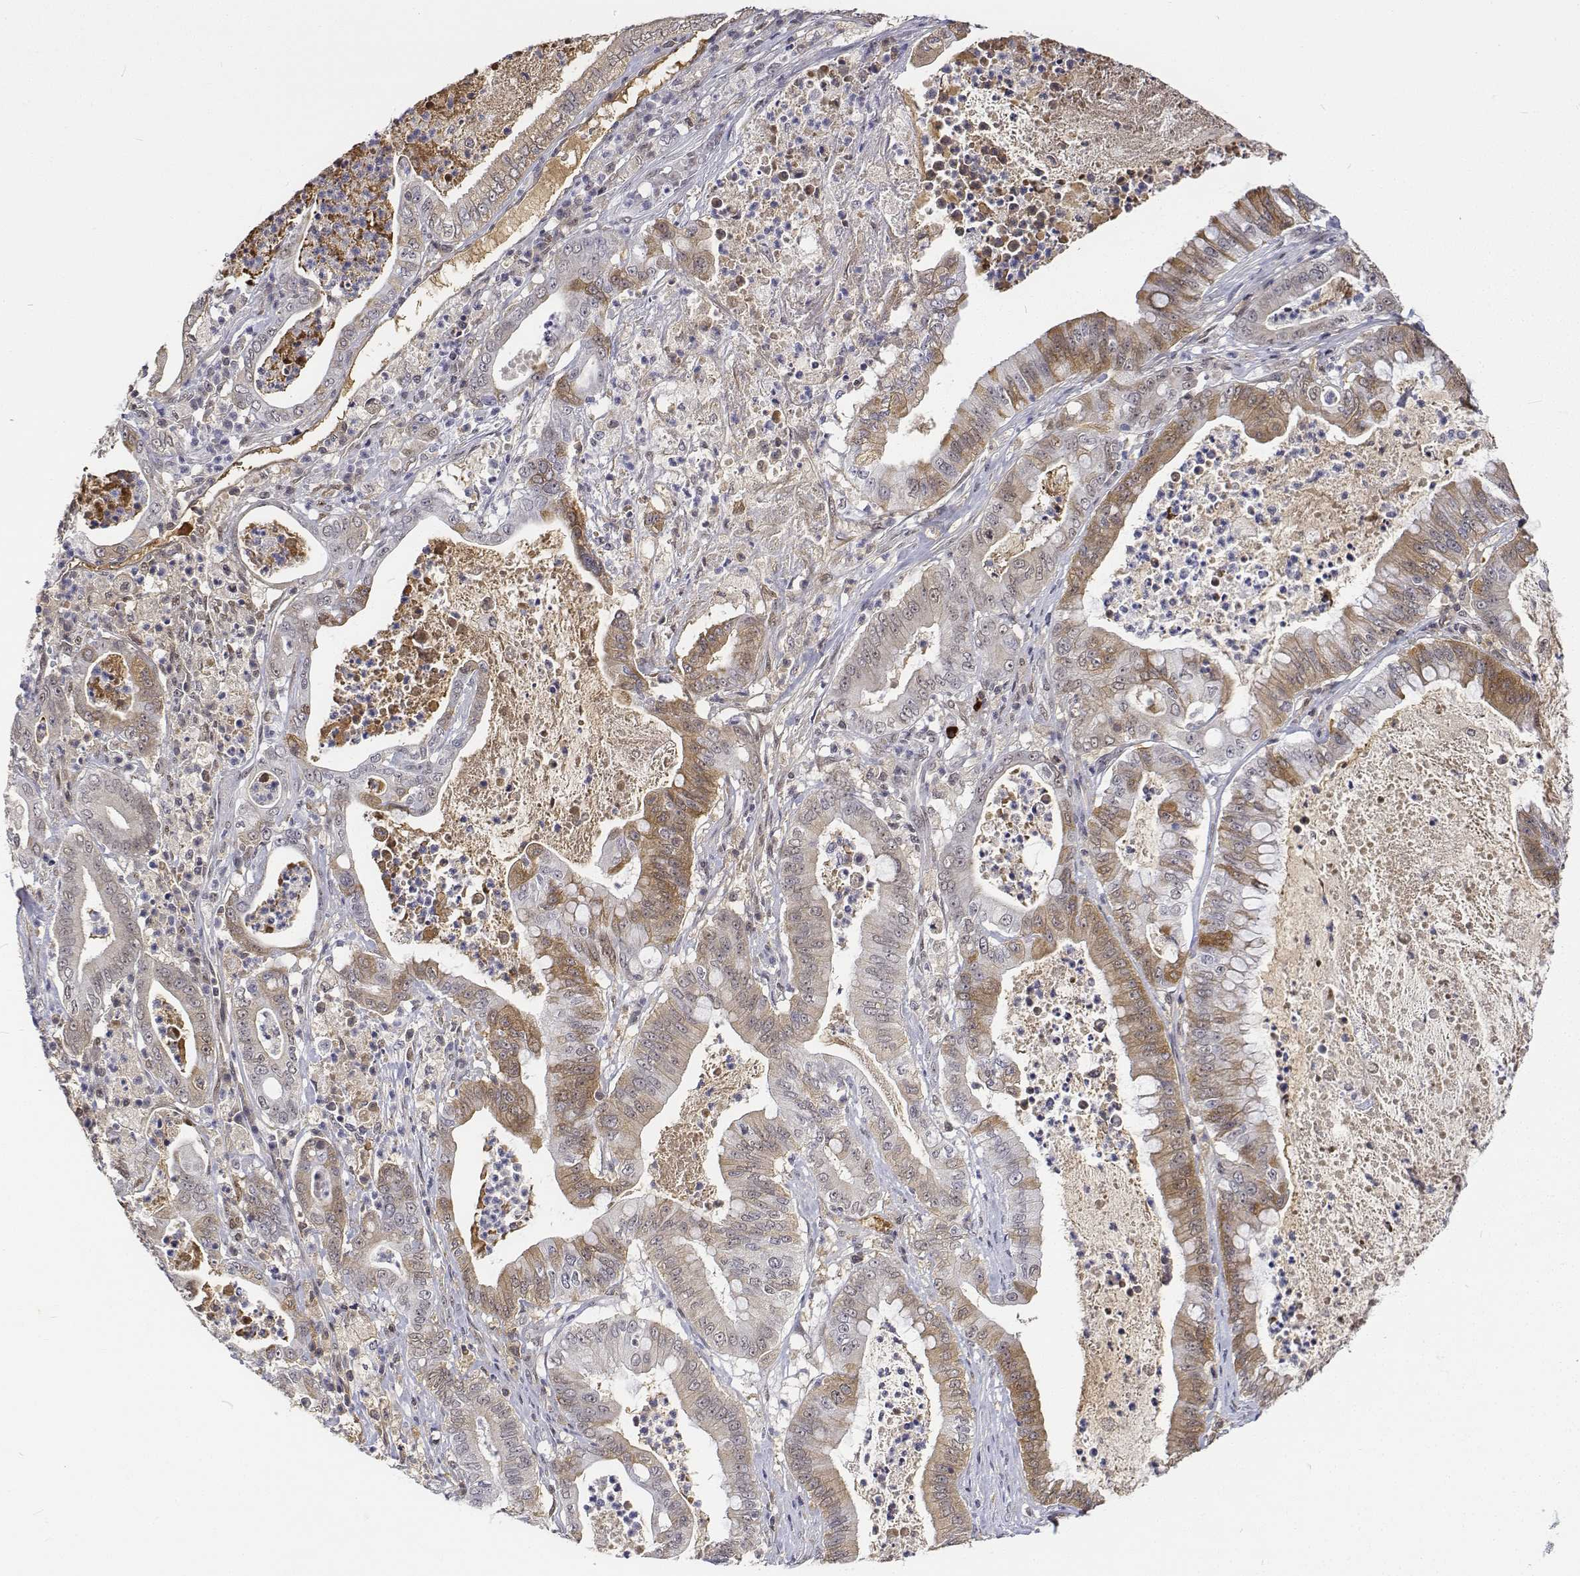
{"staining": {"intensity": "weak", "quantity": "25%-75%", "location": "cytoplasmic/membranous"}, "tissue": "pancreatic cancer", "cell_type": "Tumor cells", "image_type": "cancer", "snomed": [{"axis": "morphology", "description": "Adenocarcinoma, NOS"}, {"axis": "topography", "description": "Pancreas"}], "caption": "Adenocarcinoma (pancreatic) tissue exhibits weak cytoplasmic/membranous positivity in about 25%-75% of tumor cells", "gene": "ATRX", "patient": {"sex": "male", "age": 71}}